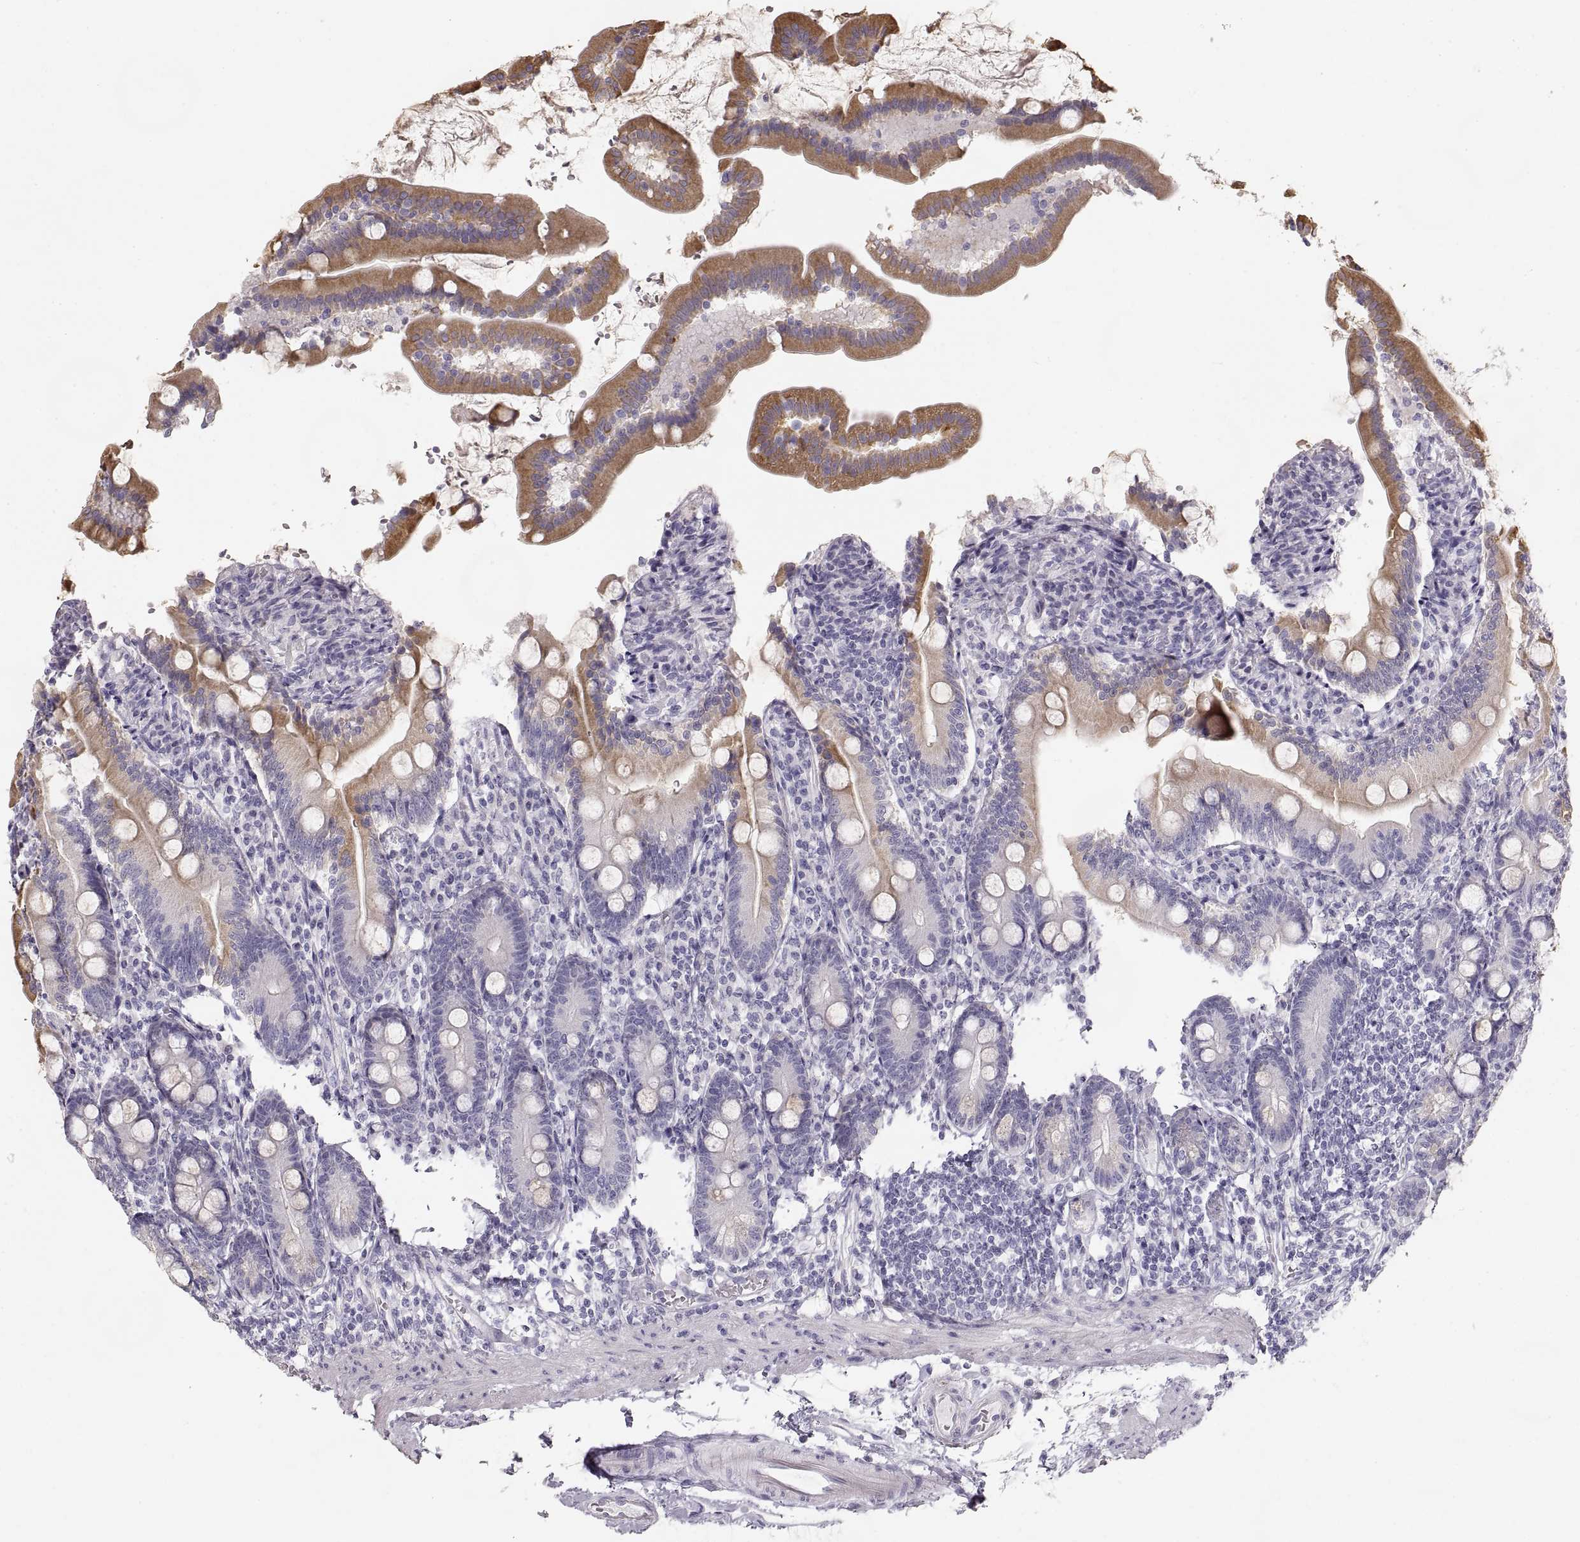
{"staining": {"intensity": "moderate", "quantity": "25%-75%", "location": "cytoplasmic/membranous"}, "tissue": "duodenum", "cell_type": "Glandular cells", "image_type": "normal", "snomed": [{"axis": "morphology", "description": "Normal tissue, NOS"}, {"axis": "topography", "description": "Duodenum"}], "caption": "This is a photomicrograph of immunohistochemistry (IHC) staining of unremarkable duodenum, which shows moderate positivity in the cytoplasmic/membranous of glandular cells.", "gene": "ZP3", "patient": {"sex": "female", "age": 67}}